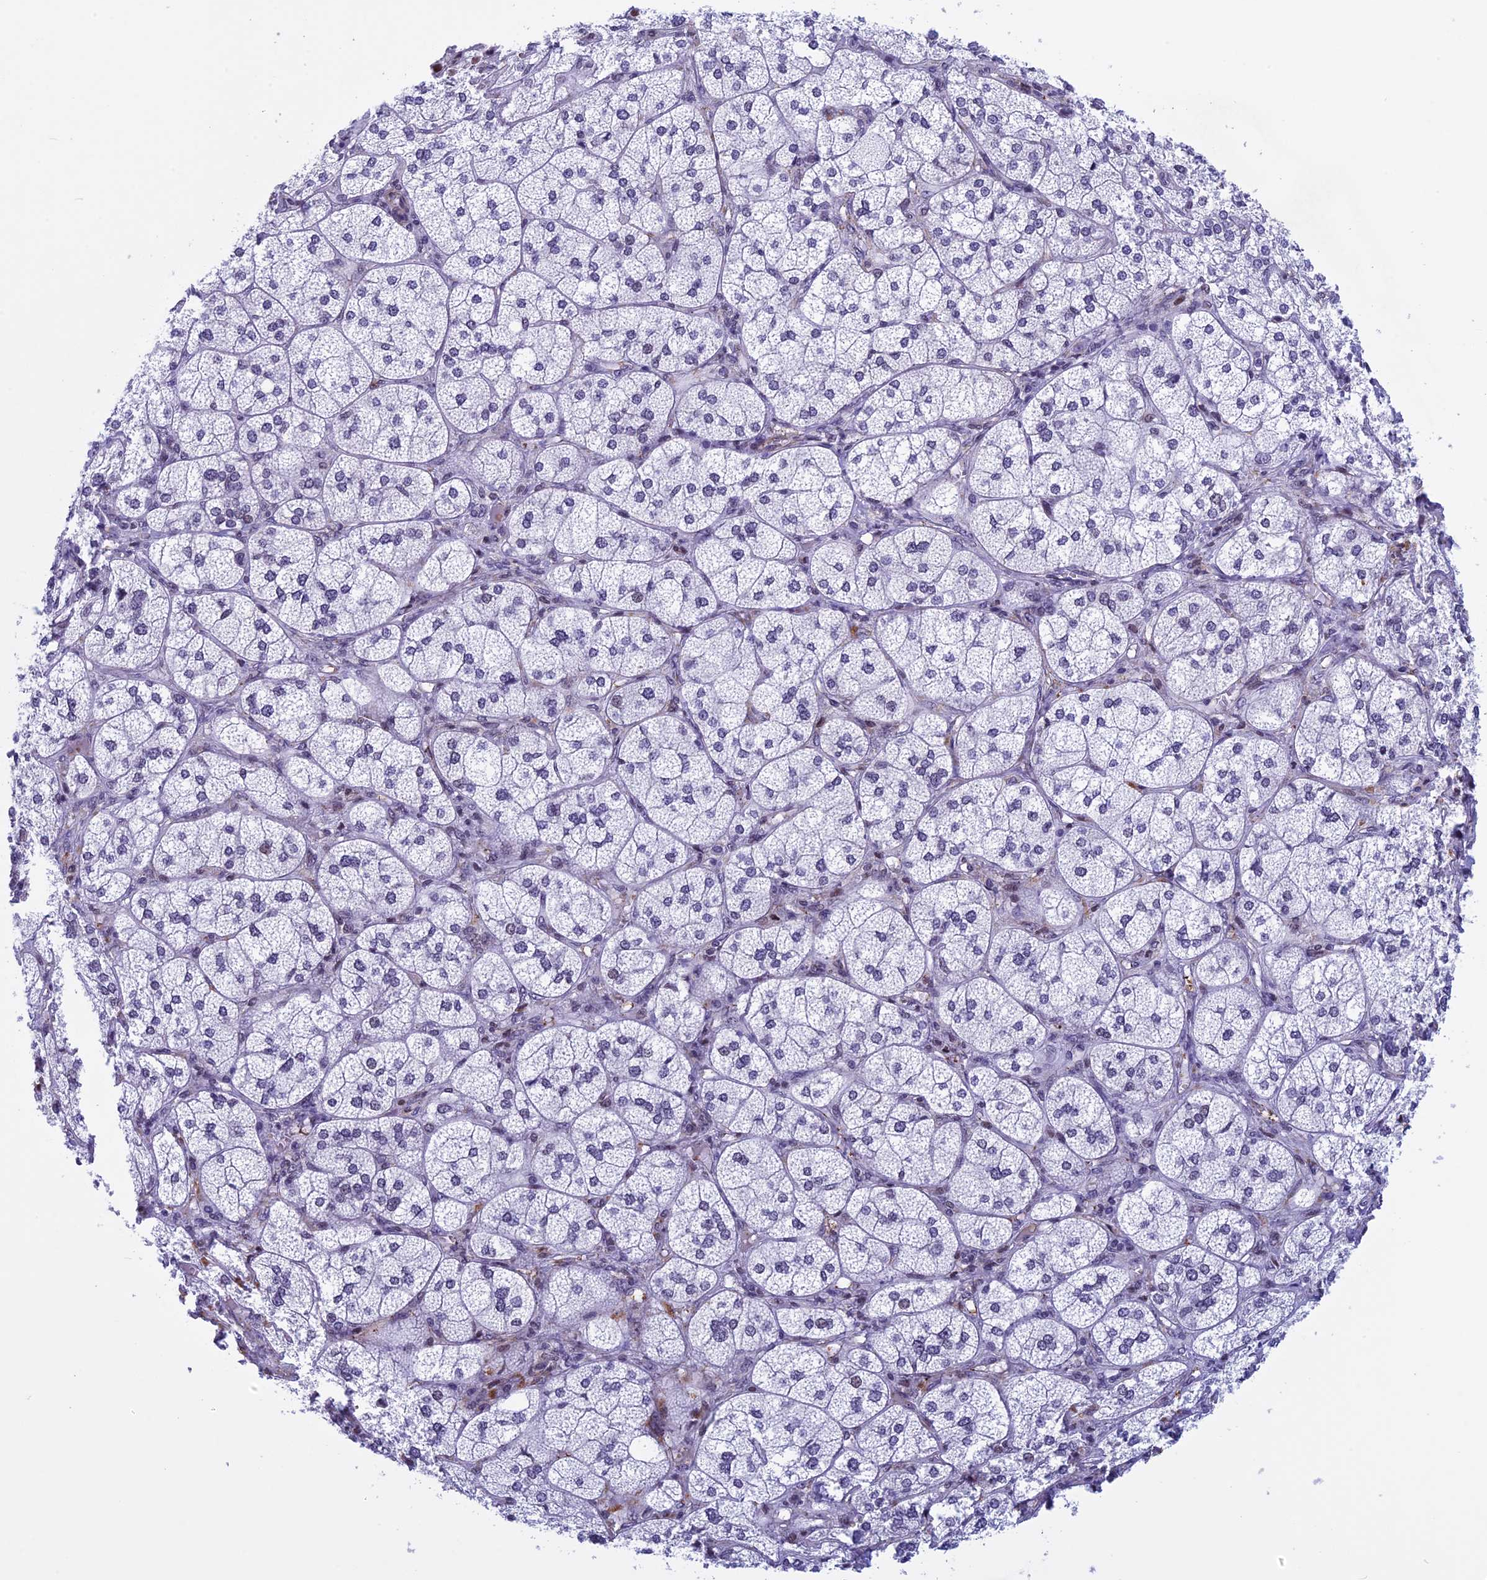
{"staining": {"intensity": "strong", "quantity": "25%-75%", "location": "nuclear"}, "tissue": "adrenal gland", "cell_type": "Glandular cells", "image_type": "normal", "snomed": [{"axis": "morphology", "description": "Normal tissue, NOS"}, {"axis": "topography", "description": "Adrenal gland"}], "caption": "Protein positivity by IHC exhibits strong nuclear positivity in approximately 25%-75% of glandular cells in benign adrenal gland.", "gene": "NIPBL", "patient": {"sex": "female", "age": 61}}